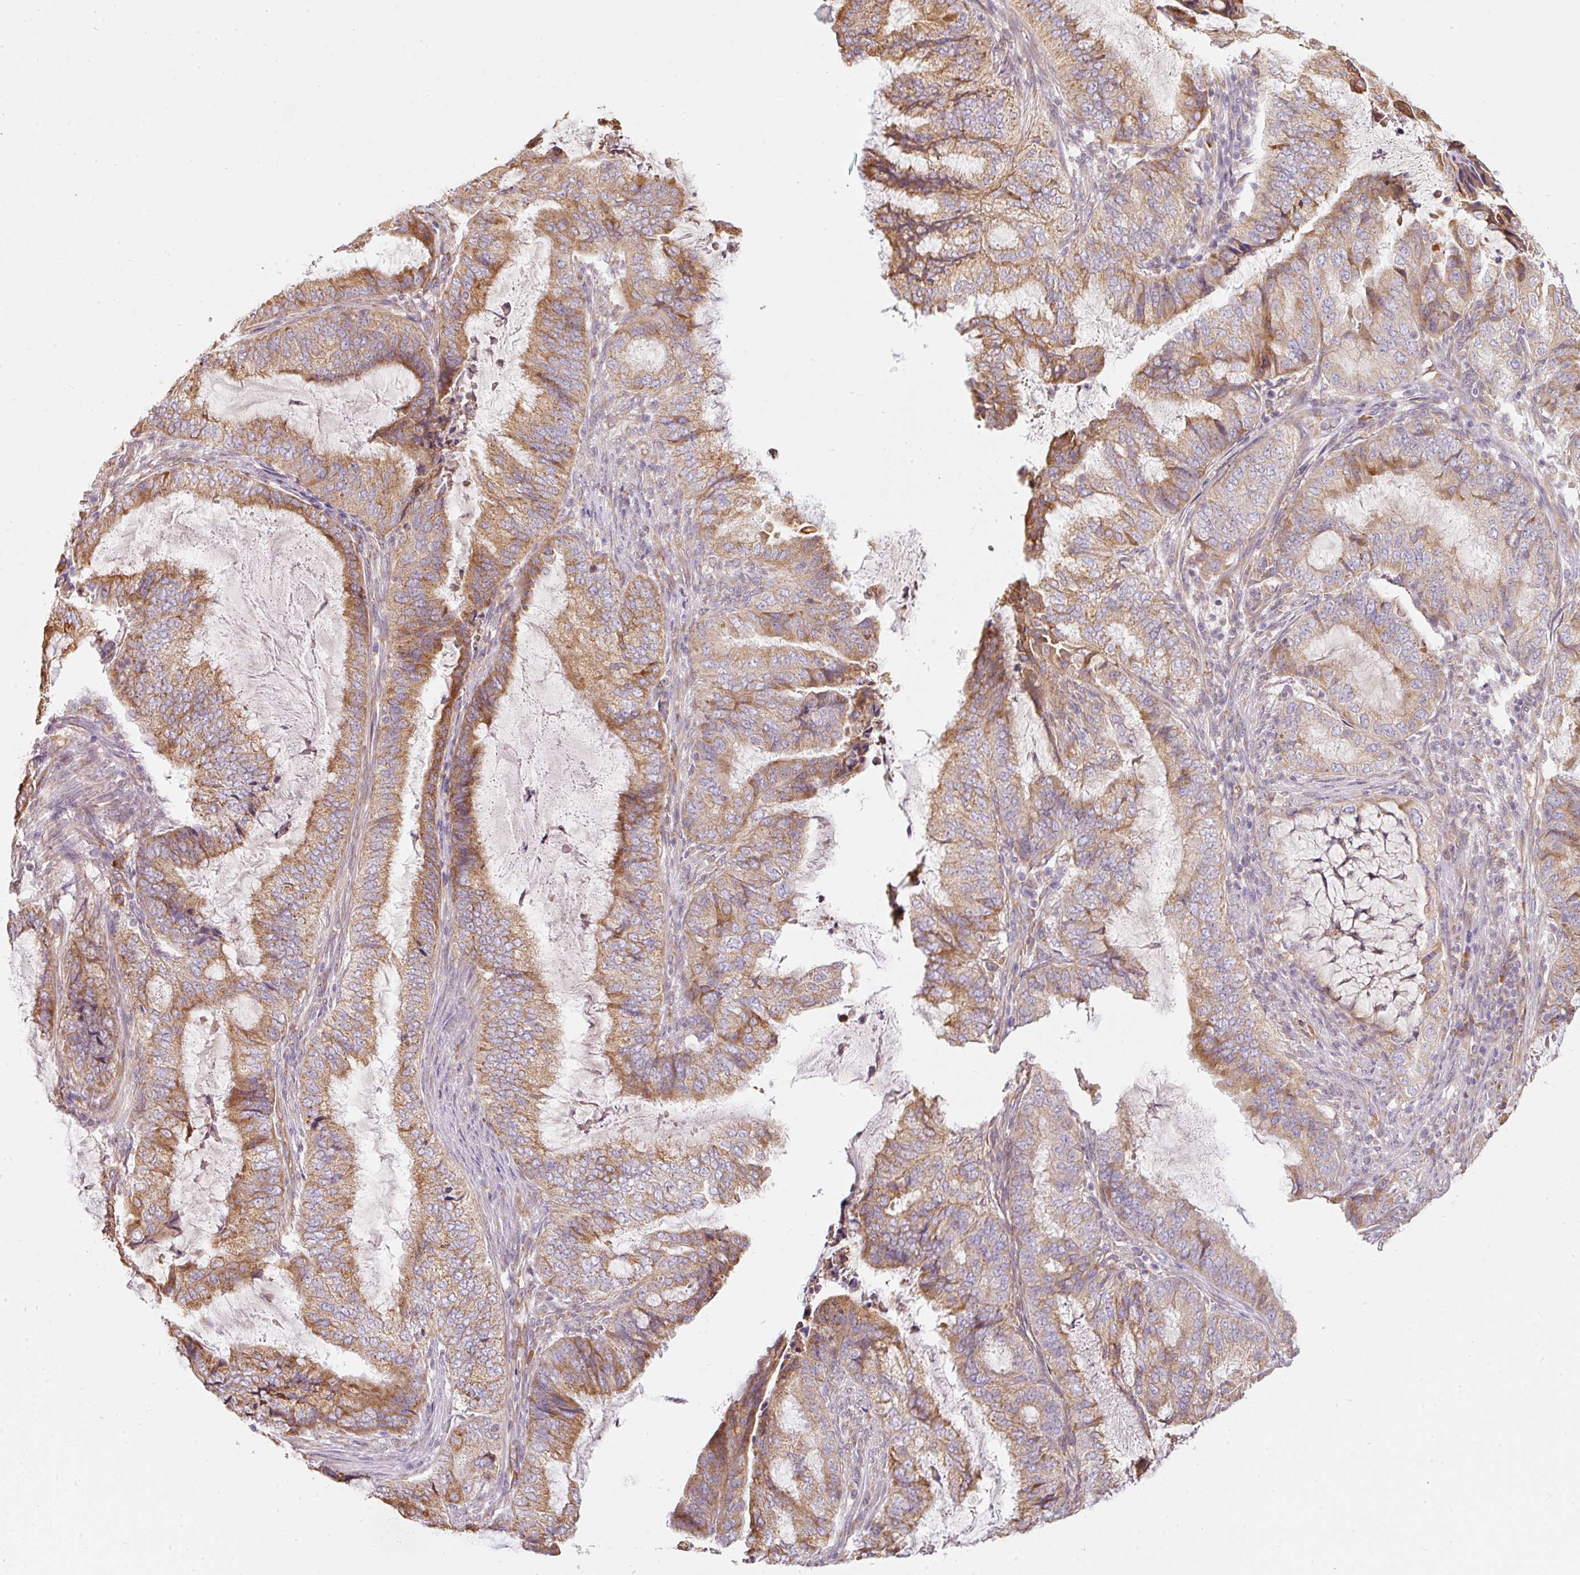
{"staining": {"intensity": "moderate", "quantity": ">75%", "location": "cytoplasmic/membranous"}, "tissue": "endometrial cancer", "cell_type": "Tumor cells", "image_type": "cancer", "snomed": [{"axis": "morphology", "description": "Adenocarcinoma, NOS"}, {"axis": "topography", "description": "Endometrium"}], "caption": "Endometrial adenocarcinoma stained with immunohistochemistry demonstrates moderate cytoplasmic/membranous staining in approximately >75% of tumor cells.", "gene": "MORN4", "patient": {"sex": "female", "age": 51}}